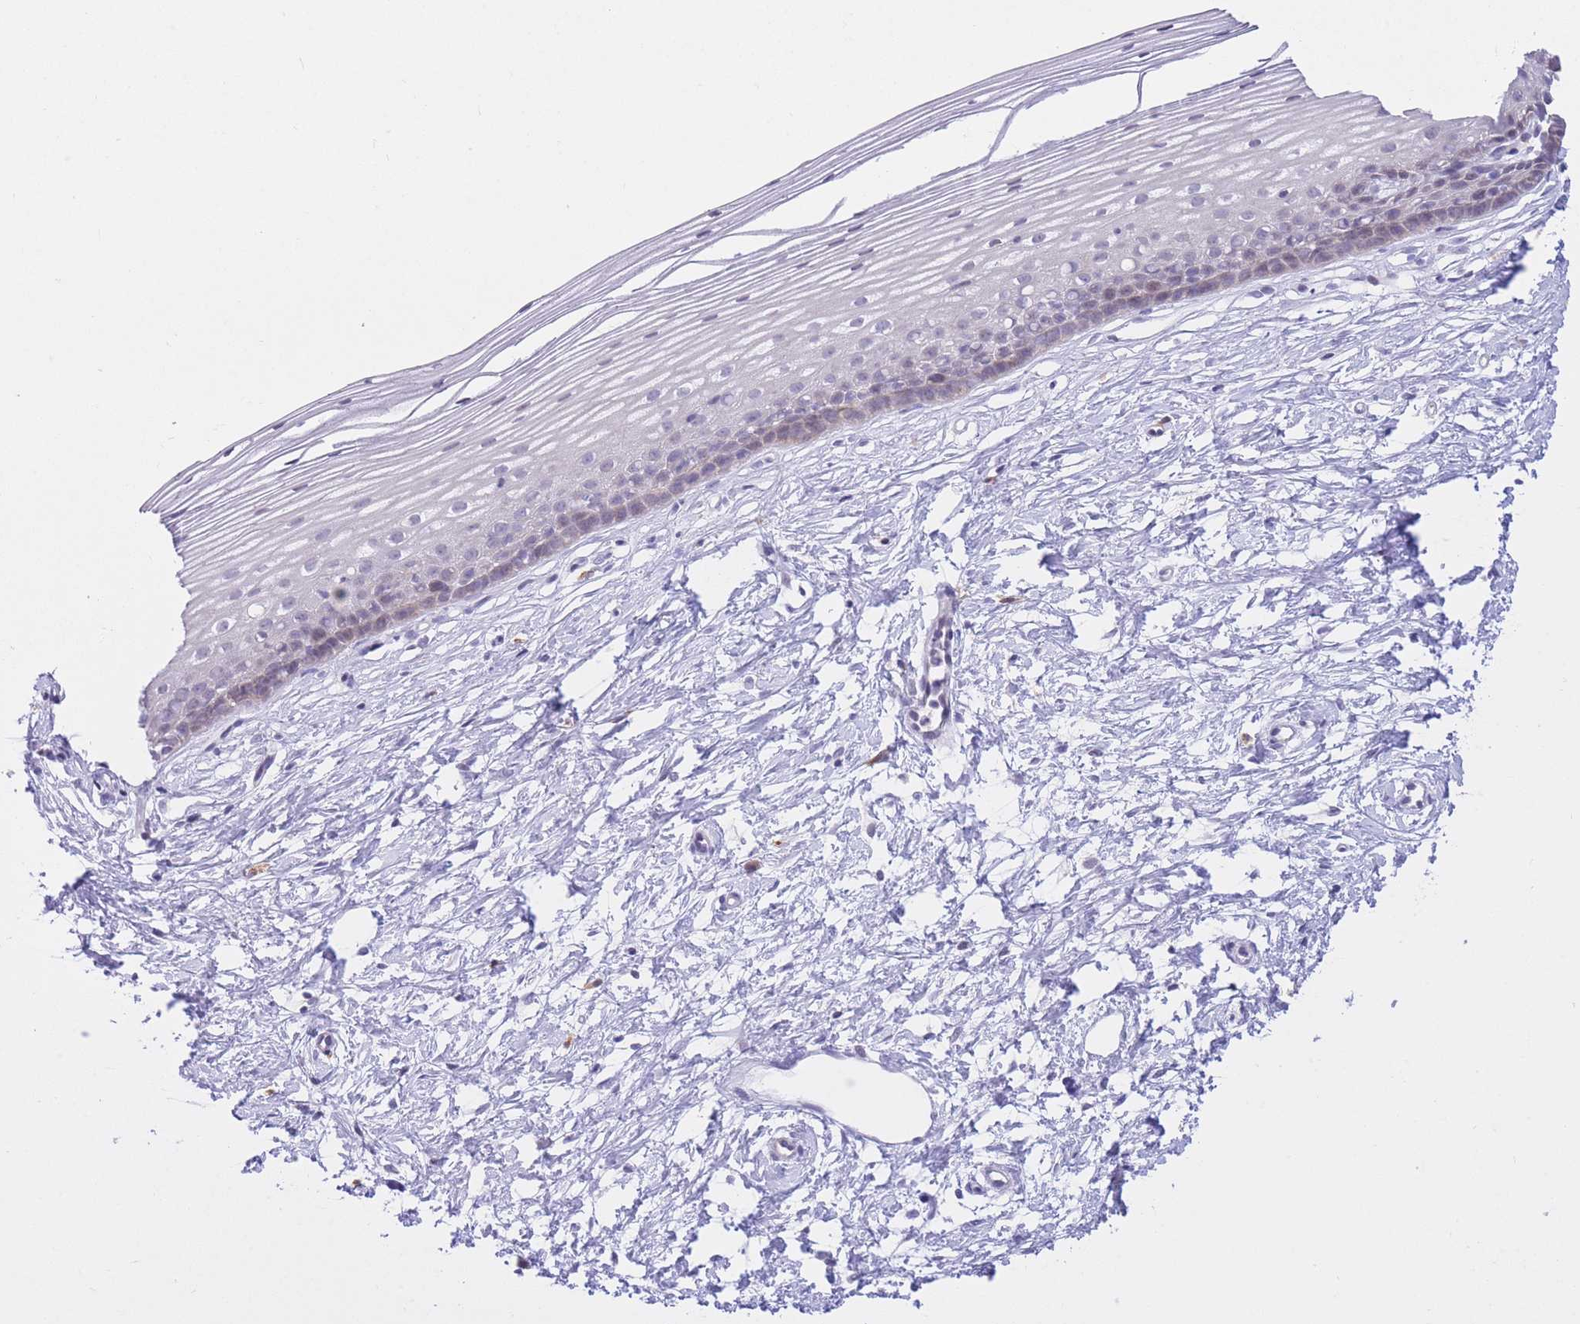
{"staining": {"intensity": "weak", "quantity": "<25%", "location": "nuclear"}, "tissue": "cervix", "cell_type": "Glandular cells", "image_type": "normal", "snomed": [{"axis": "morphology", "description": "Normal tissue, NOS"}, {"axis": "topography", "description": "Cervix"}], "caption": "The immunohistochemistry photomicrograph has no significant expression in glandular cells of cervix.", "gene": "RPL39L", "patient": {"sex": "female", "age": 40}}